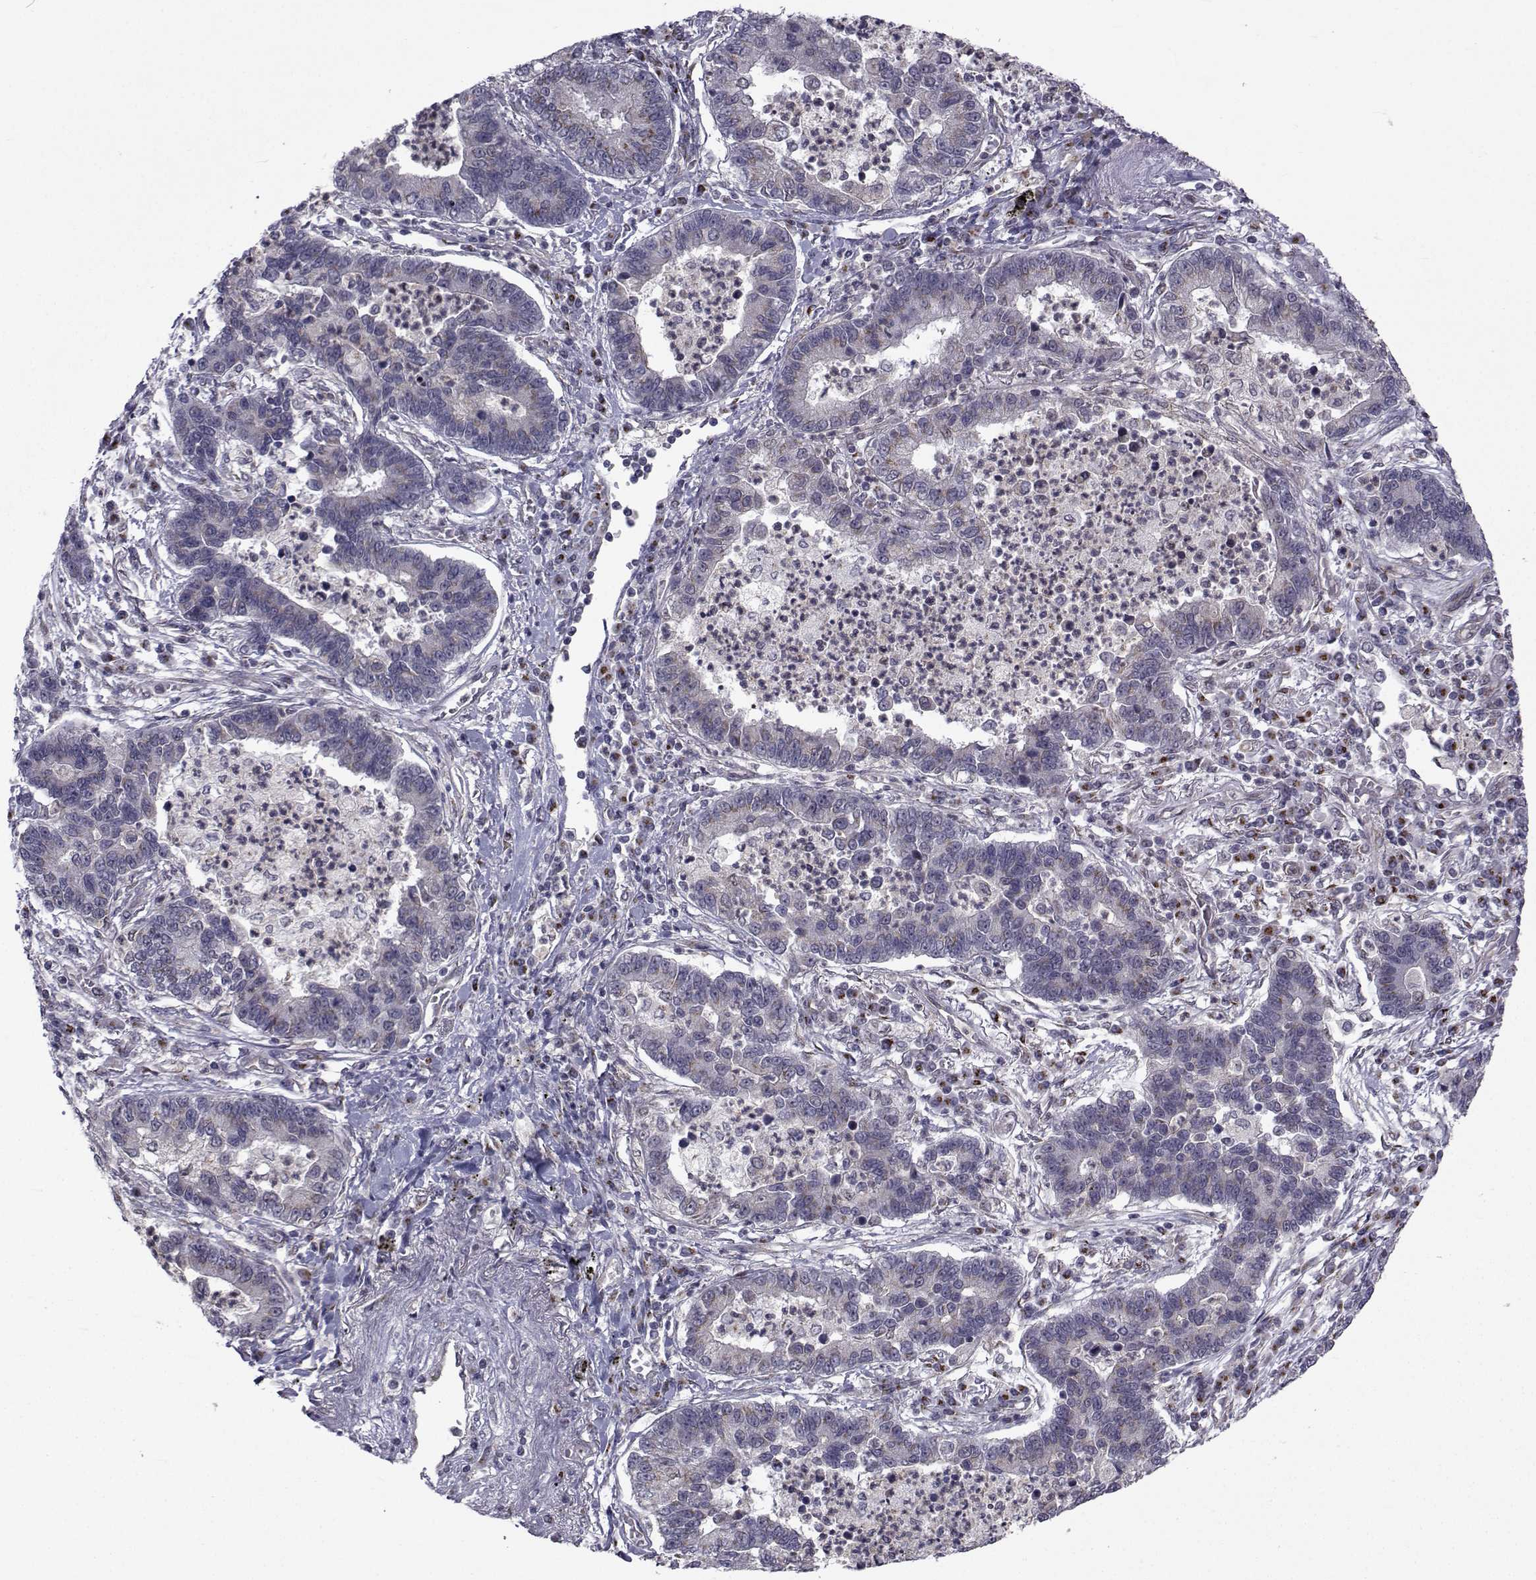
{"staining": {"intensity": "negative", "quantity": "none", "location": "none"}, "tissue": "lung cancer", "cell_type": "Tumor cells", "image_type": "cancer", "snomed": [{"axis": "morphology", "description": "Adenocarcinoma, NOS"}, {"axis": "topography", "description": "Lung"}], "caption": "Tumor cells are negative for protein expression in human lung cancer.", "gene": "ATP6V1C2", "patient": {"sex": "female", "age": 57}}